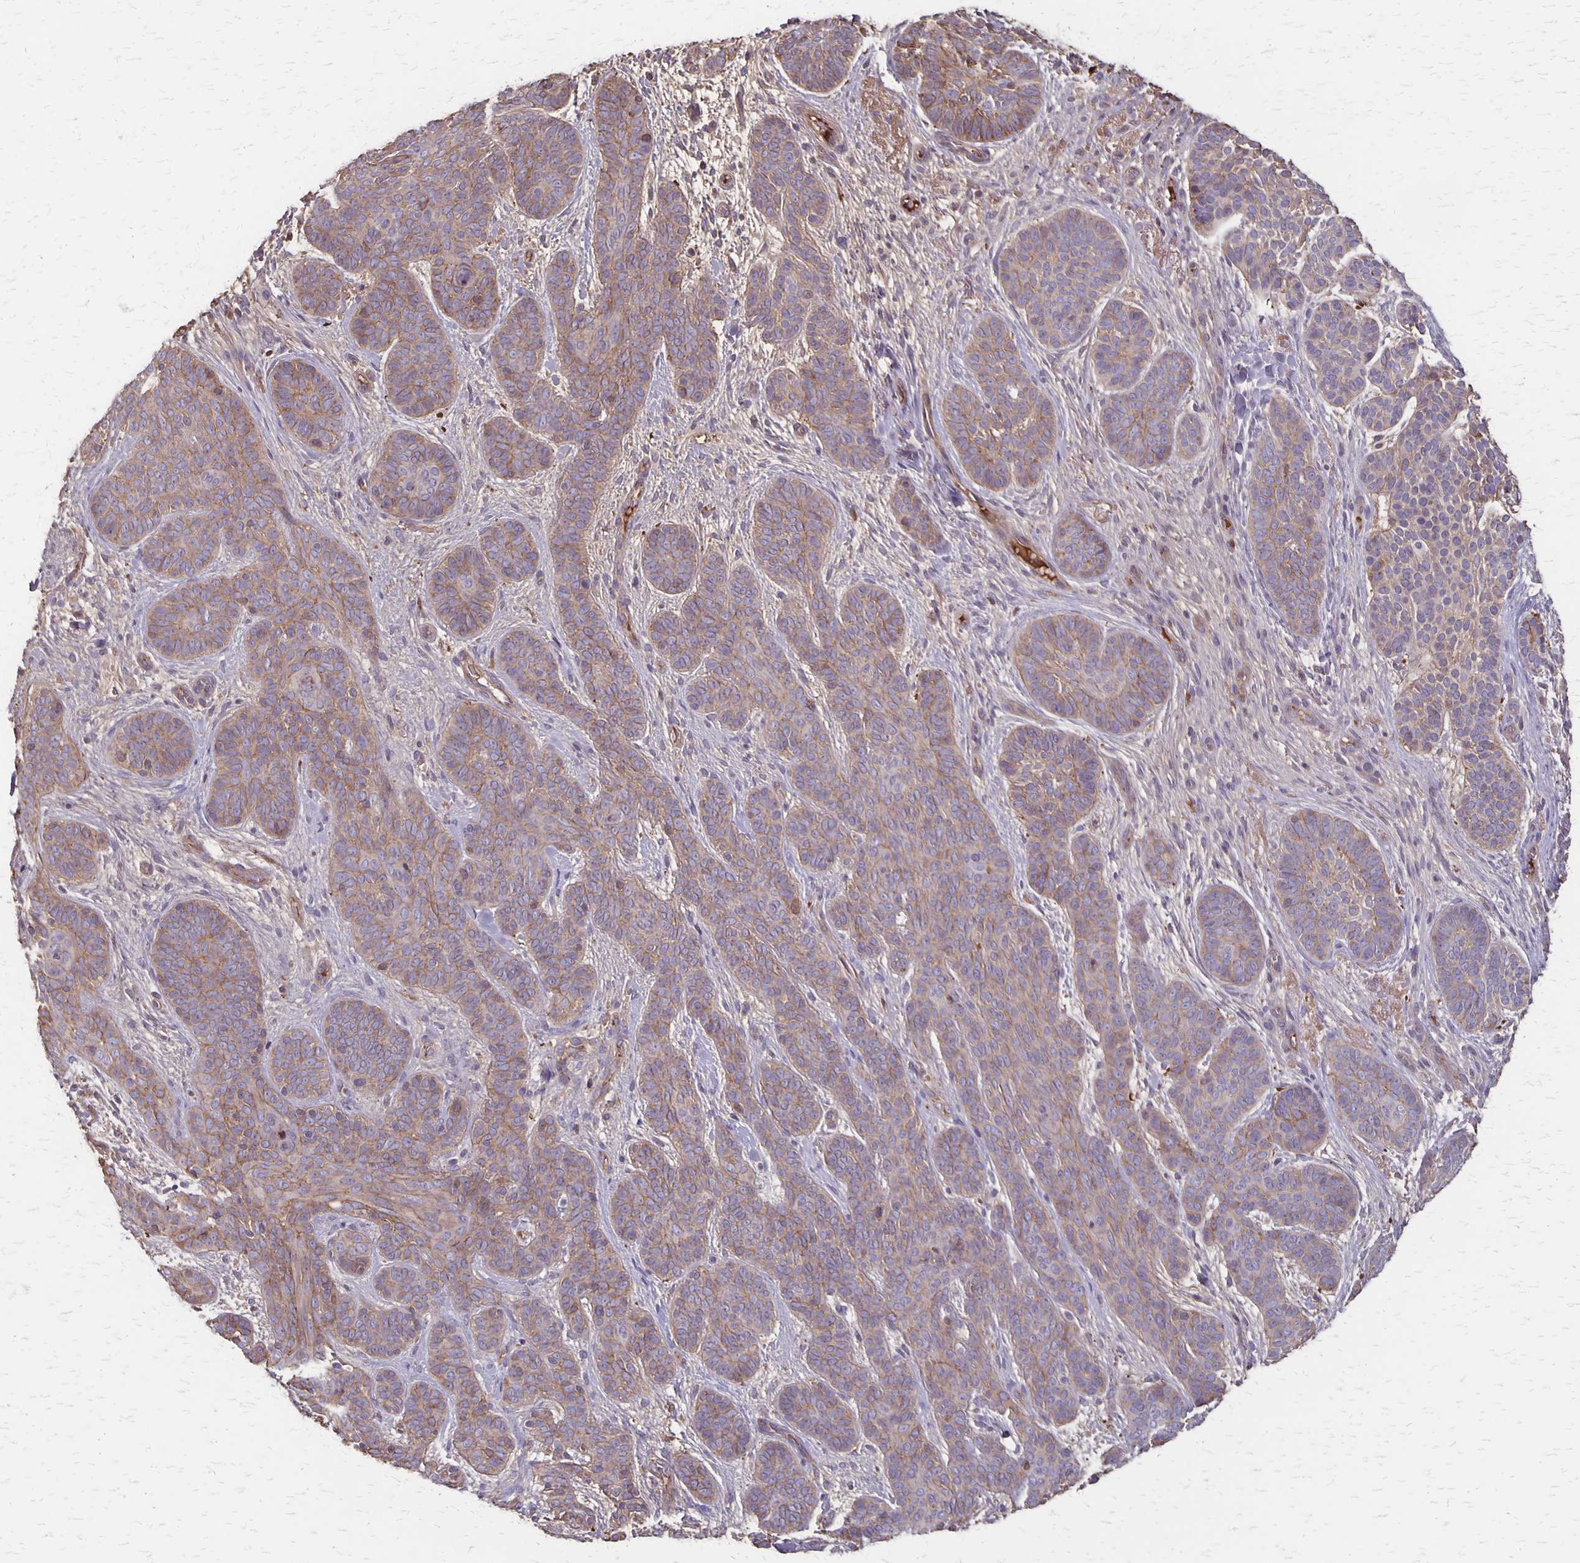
{"staining": {"intensity": "weak", "quantity": ">75%", "location": "cytoplasmic/membranous"}, "tissue": "skin cancer", "cell_type": "Tumor cells", "image_type": "cancer", "snomed": [{"axis": "morphology", "description": "Basal cell carcinoma"}, {"axis": "topography", "description": "Skin"}], "caption": "Basal cell carcinoma (skin) was stained to show a protein in brown. There is low levels of weak cytoplasmic/membranous positivity in approximately >75% of tumor cells.", "gene": "PROM2", "patient": {"sex": "female", "age": 82}}